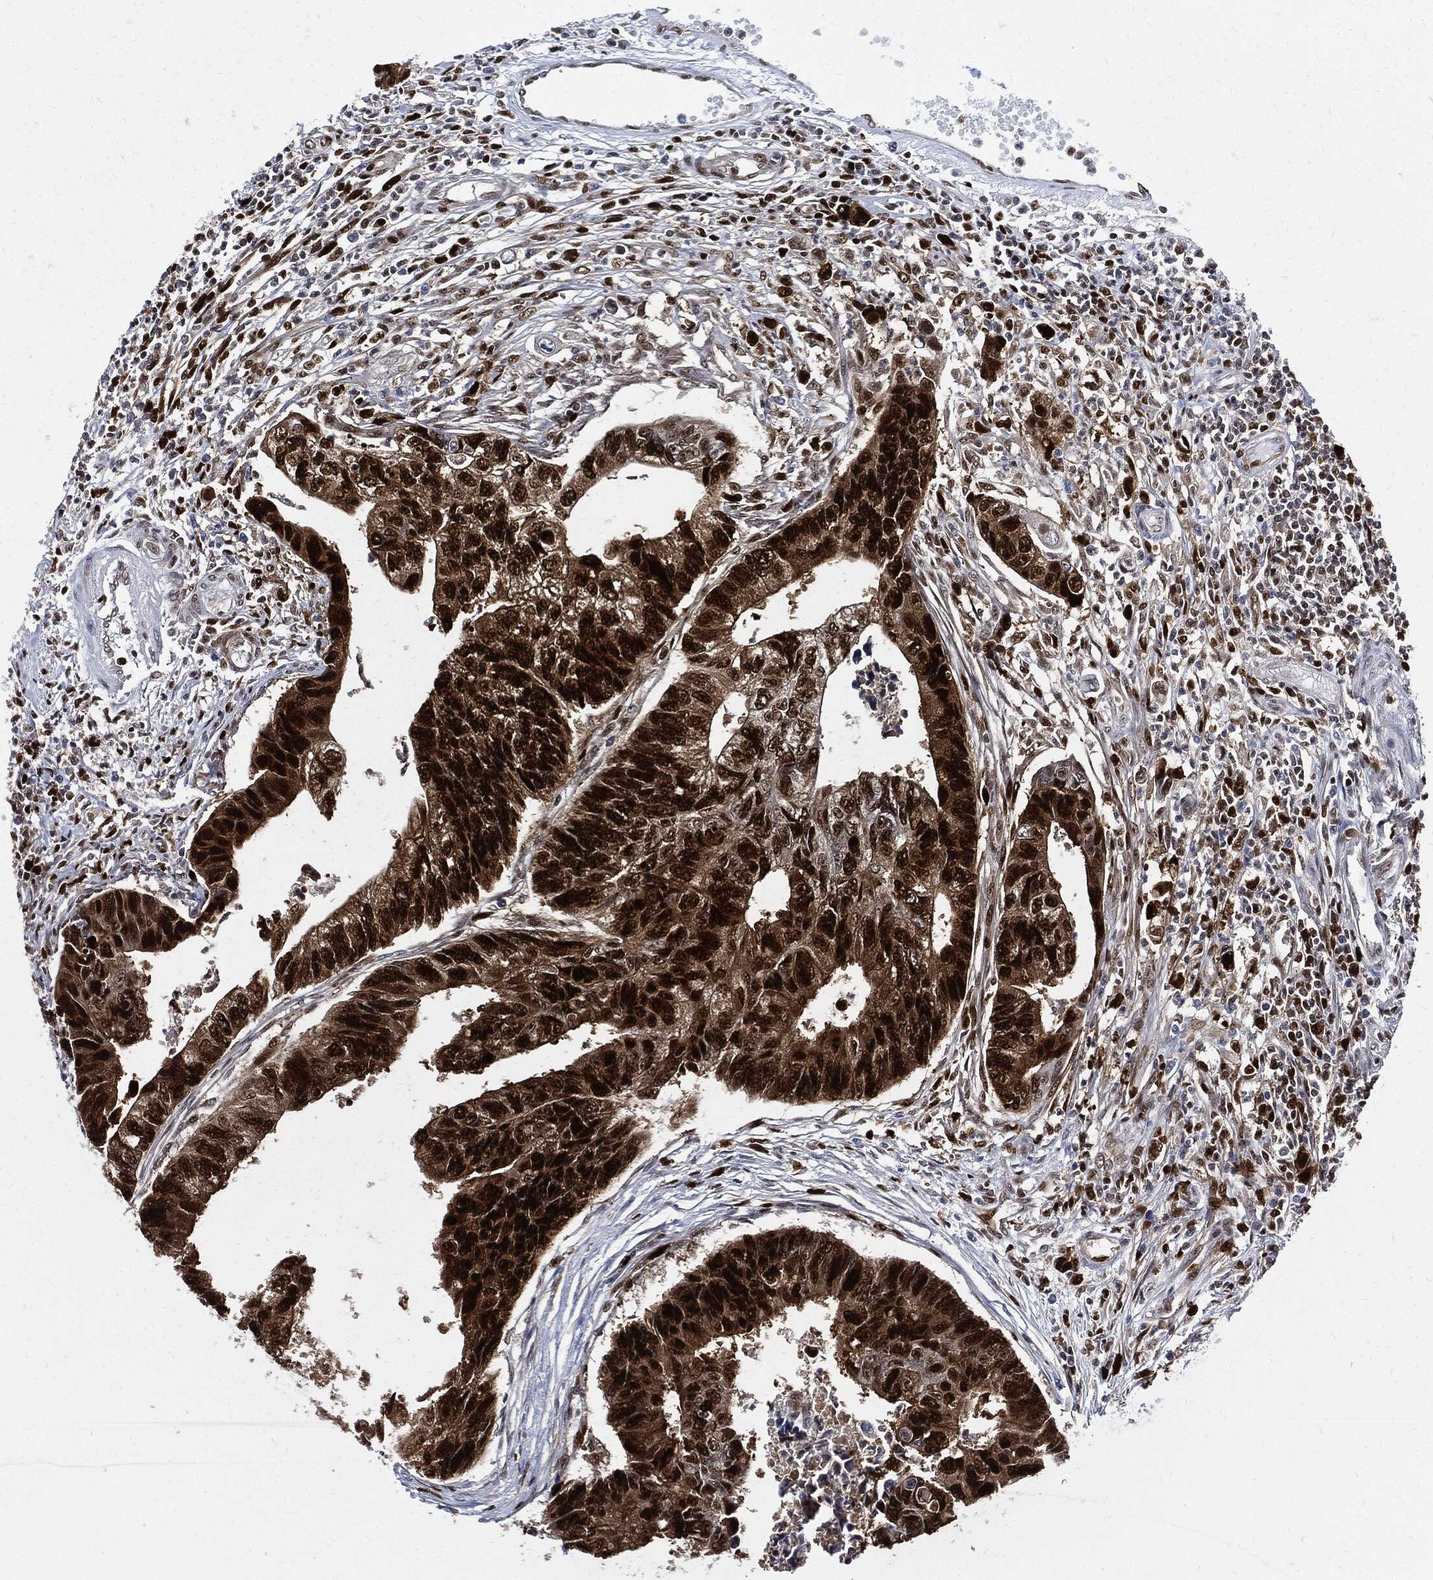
{"staining": {"intensity": "strong", "quantity": ">75%", "location": "nuclear"}, "tissue": "colorectal cancer", "cell_type": "Tumor cells", "image_type": "cancer", "snomed": [{"axis": "morphology", "description": "Adenocarcinoma, NOS"}, {"axis": "topography", "description": "Colon"}], "caption": "Brown immunohistochemical staining in human colorectal cancer (adenocarcinoma) exhibits strong nuclear expression in approximately >75% of tumor cells. The staining was performed using DAB (3,3'-diaminobenzidine) to visualize the protein expression in brown, while the nuclei were stained in blue with hematoxylin (Magnification: 20x).", "gene": "PCNA", "patient": {"sex": "female", "age": 65}}